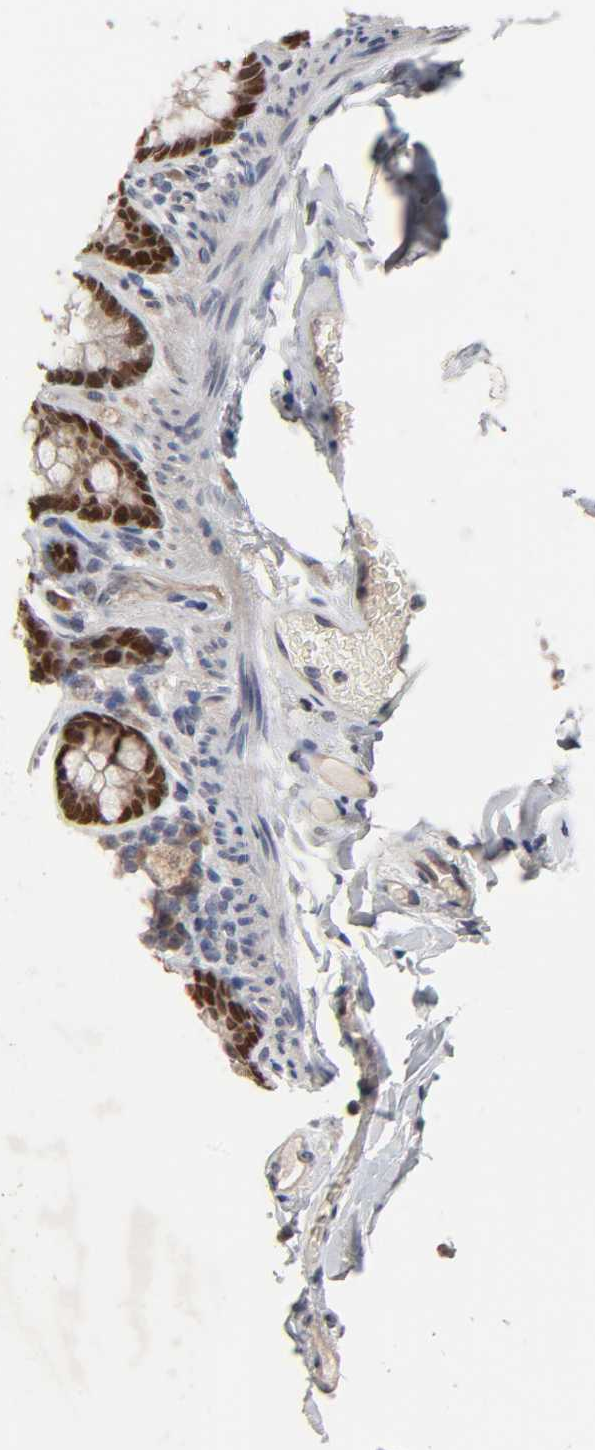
{"staining": {"intensity": "weak", "quantity": ">75%", "location": "cytoplasmic/membranous,nuclear"}, "tissue": "colon", "cell_type": "Endothelial cells", "image_type": "normal", "snomed": [{"axis": "morphology", "description": "Normal tissue, NOS"}, {"axis": "topography", "description": "Colon"}], "caption": "Weak cytoplasmic/membranous,nuclear protein expression is appreciated in approximately >75% of endothelial cells in colon.", "gene": "HNF4A", "patient": {"sex": "female", "age": 61}}